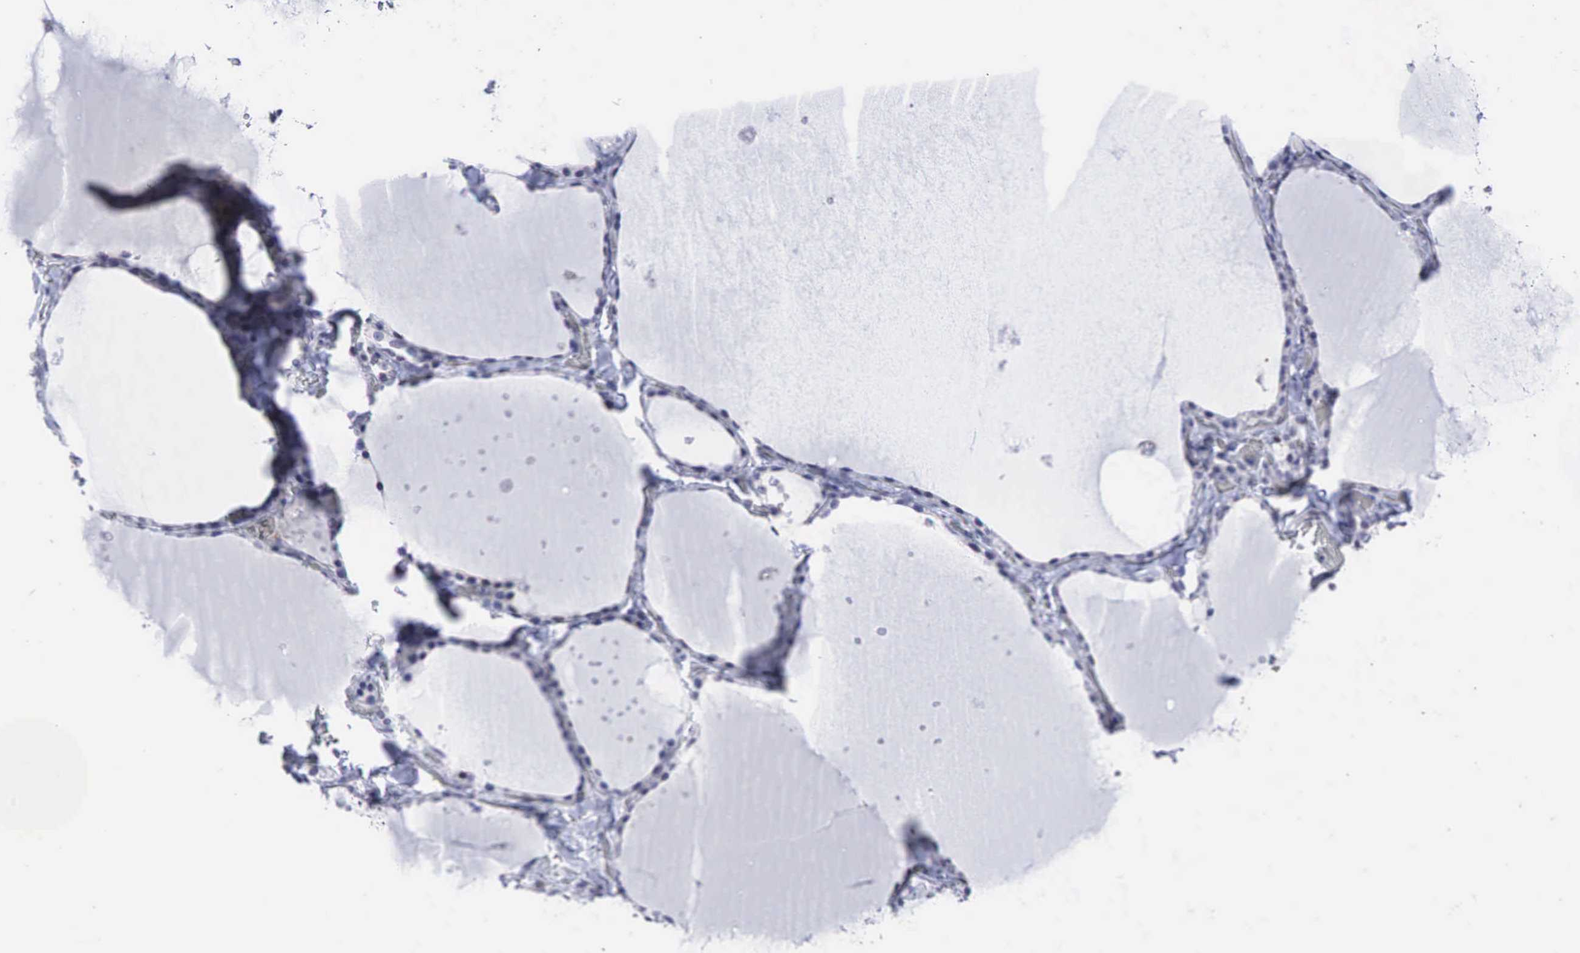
{"staining": {"intensity": "weak", "quantity": "<25%", "location": "nuclear"}, "tissue": "thyroid gland", "cell_type": "Glandular cells", "image_type": "normal", "snomed": [{"axis": "morphology", "description": "Normal tissue, NOS"}, {"axis": "topography", "description": "Thyroid gland"}], "caption": "Photomicrograph shows no significant protein staining in glandular cells of benign thyroid gland. (DAB (3,3'-diaminobenzidine) IHC visualized using brightfield microscopy, high magnification).", "gene": "AR", "patient": {"sex": "male", "age": 34}}